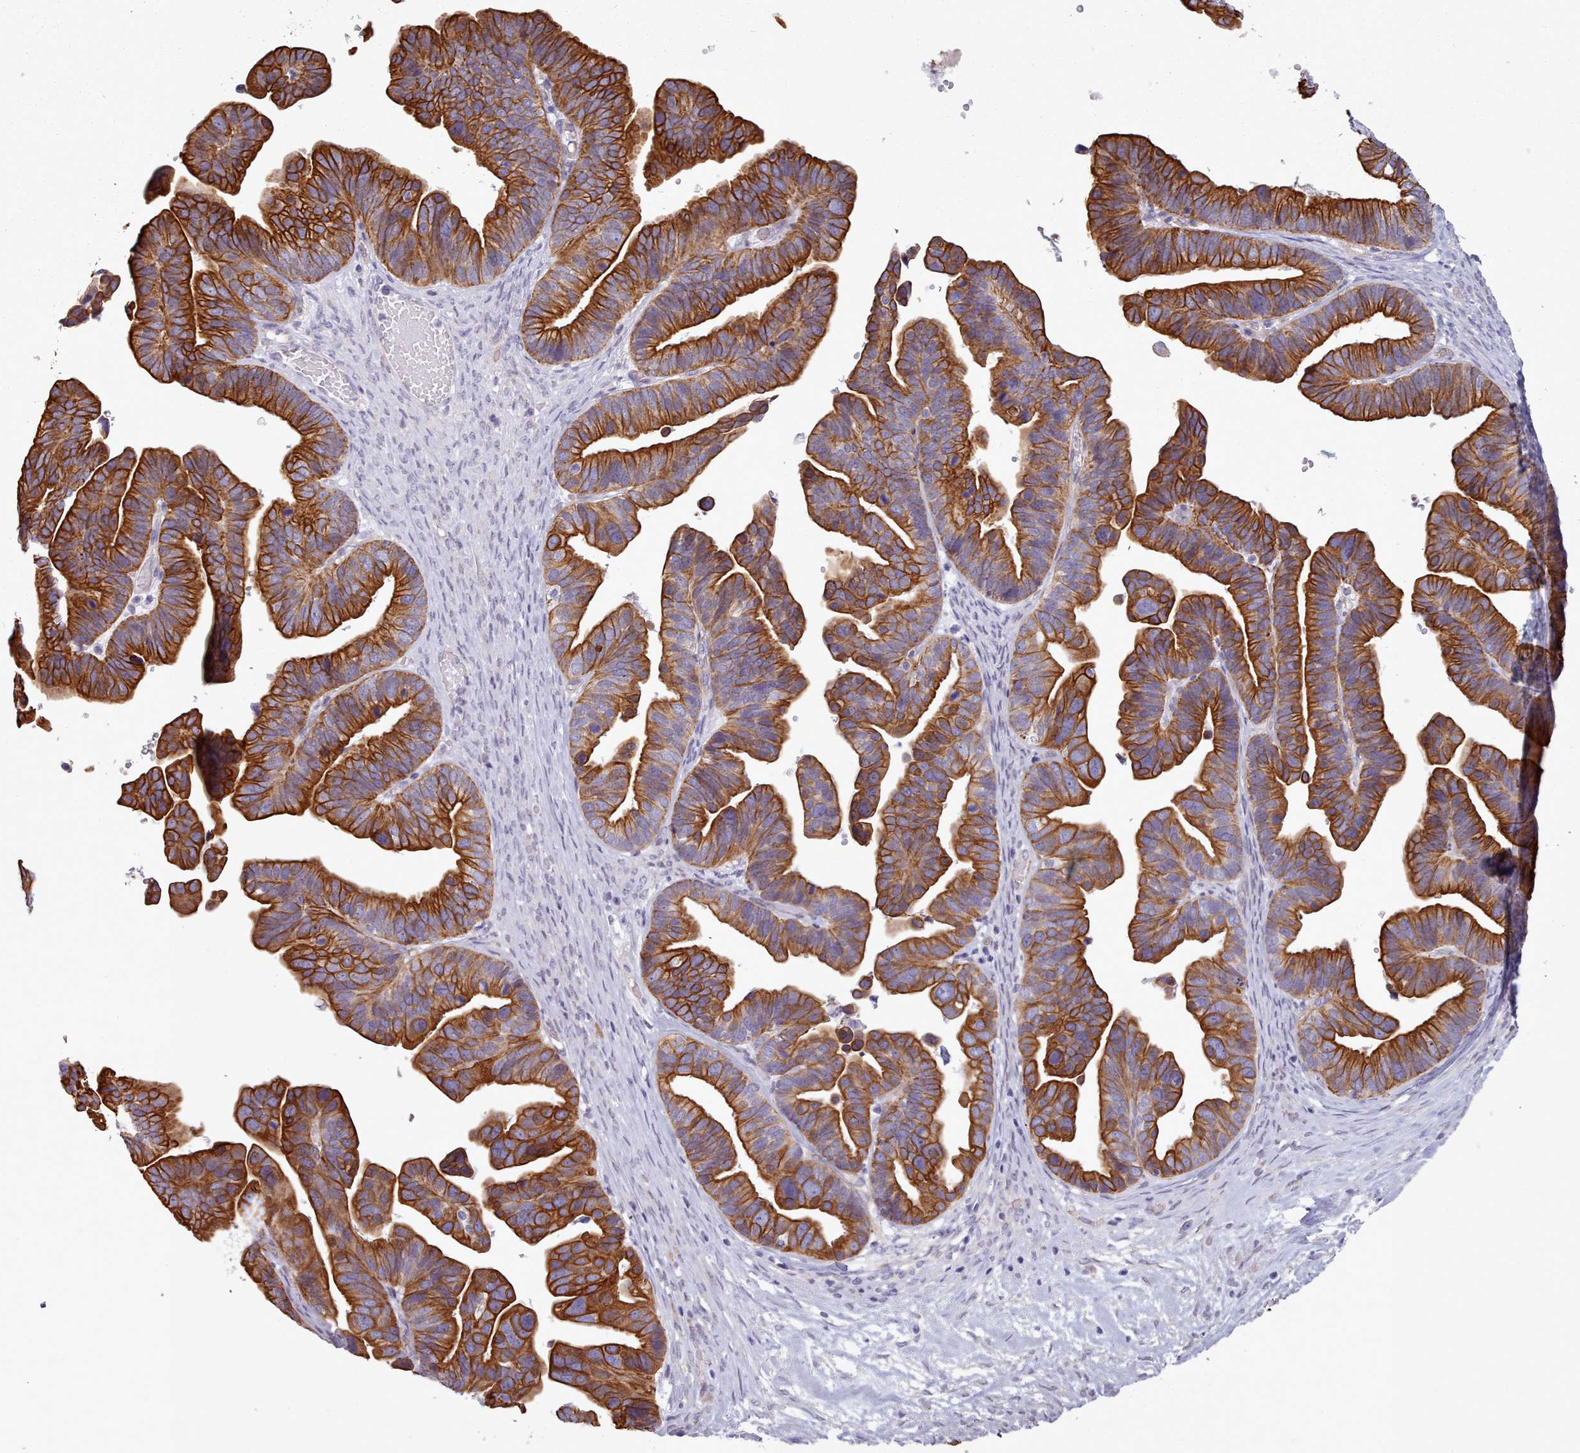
{"staining": {"intensity": "strong", "quantity": ">75%", "location": "cytoplasmic/membranous"}, "tissue": "ovarian cancer", "cell_type": "Tumor cells", "image_type": "cancer", "snomed": [{"axis": "morphology", "description": "Cystadenocarcinoma, serous, NOS"}, {"axis": "topography", "description": "Ovary"}], "caption": "Strong cytoplasmic/membranous protein staining is appreciated in about >75% of tumor cells in ovarian cancer. Using DAB (brown) and hematoxylin (blue) stains, captured at high magnification using brightfield microscopy.", "gene": "PLD4", "patient": {"sex": "female", "age": 56}}